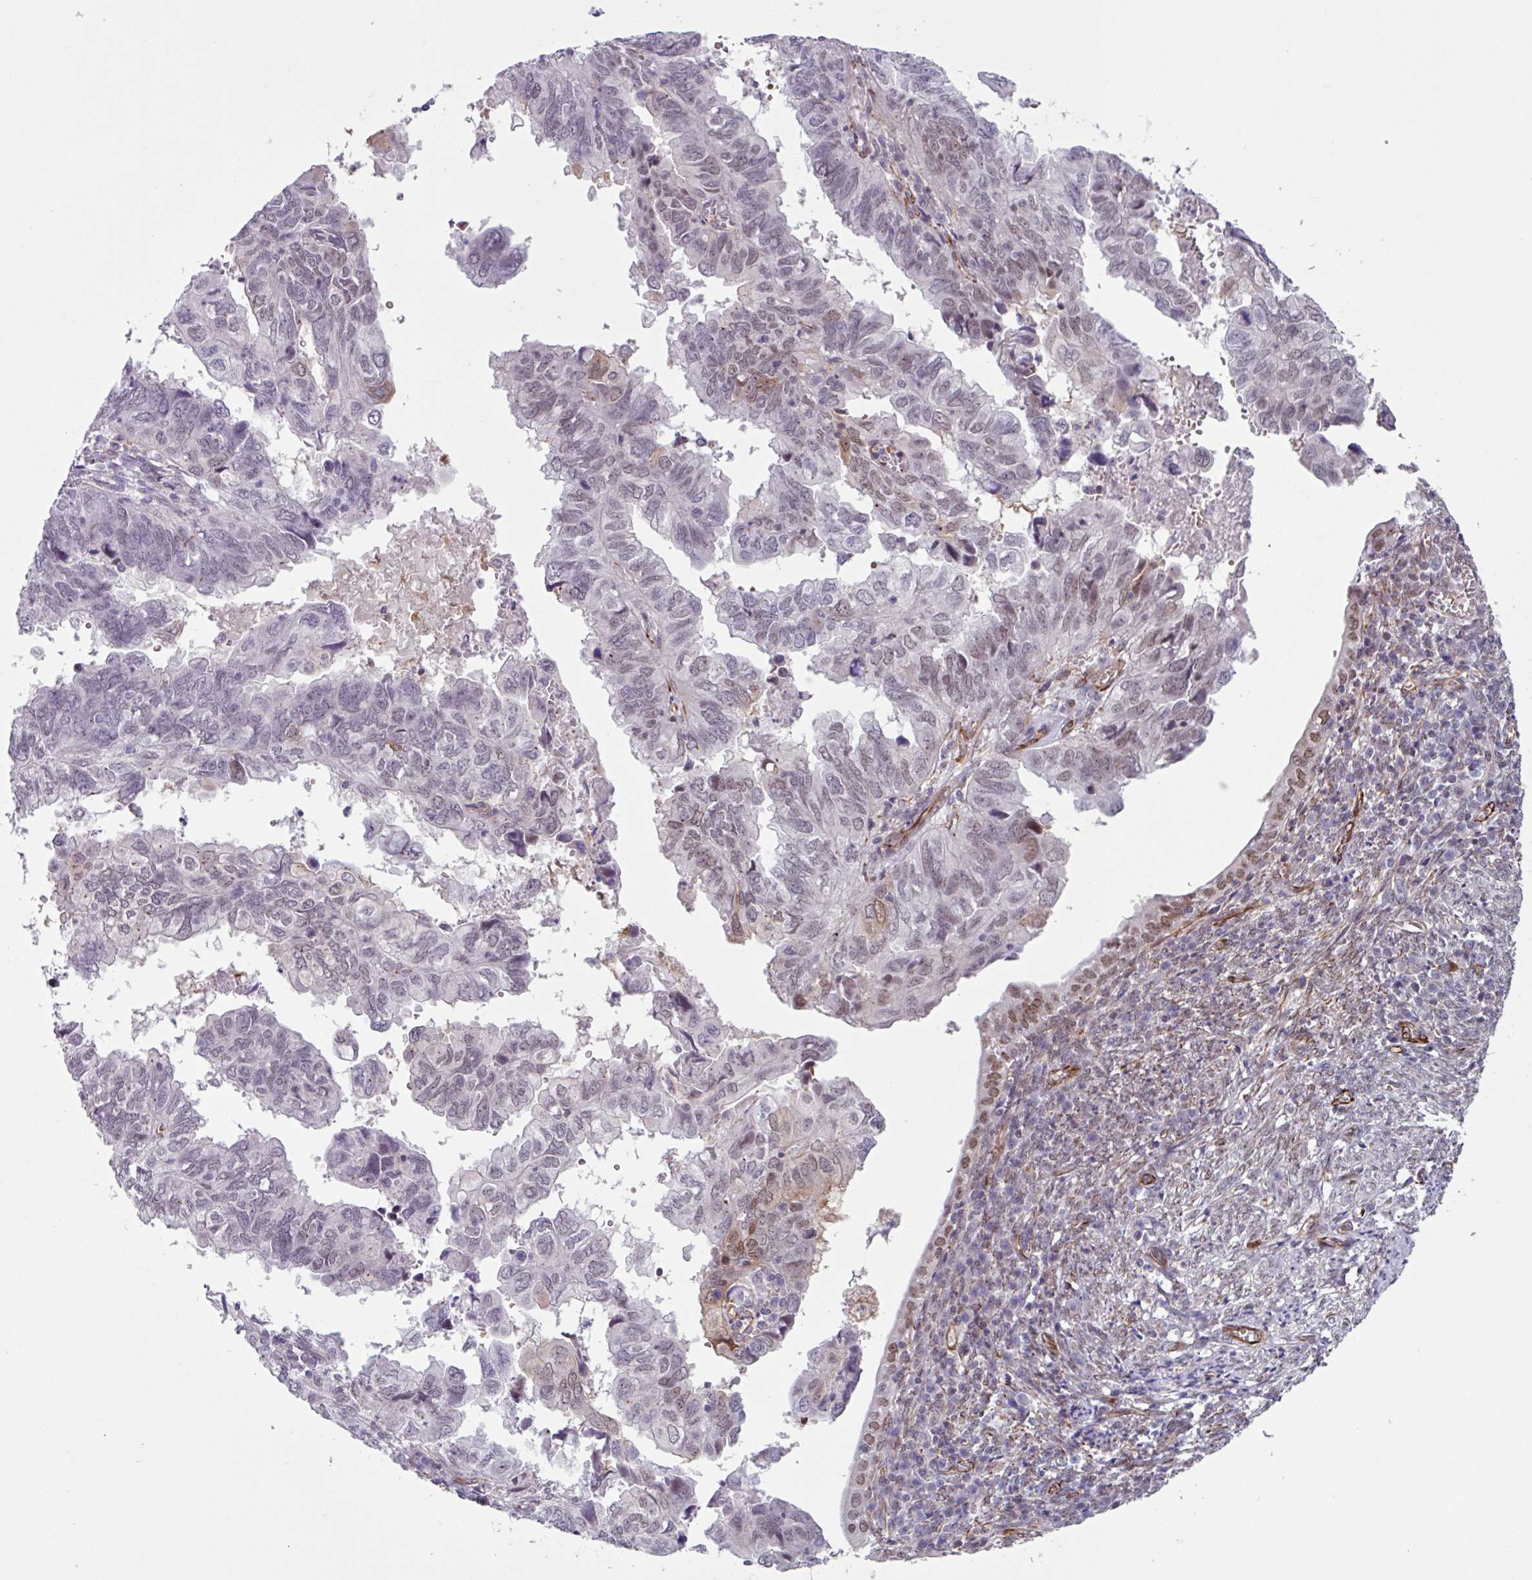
{"staining": {"intensity": "moderate", "quantity": "<25%", "location": "nuclear"}, "tissue": "endometrial cancer", "cell_type": "Tumor cells", "image_type": "cancer", "snomed": [{"axis": "morphology", "description": "Adenocarcinoma, NOS"}, {"axis": "topography", "description": "Uterus"}], "caption": "Human endometrial adenocarcinoma stained with a brown dye displays moderate nuclear positive positivity in about <25% of tumor cells.", "gene": "CHD3", "patient": {"sex": "female", "age": 77}}